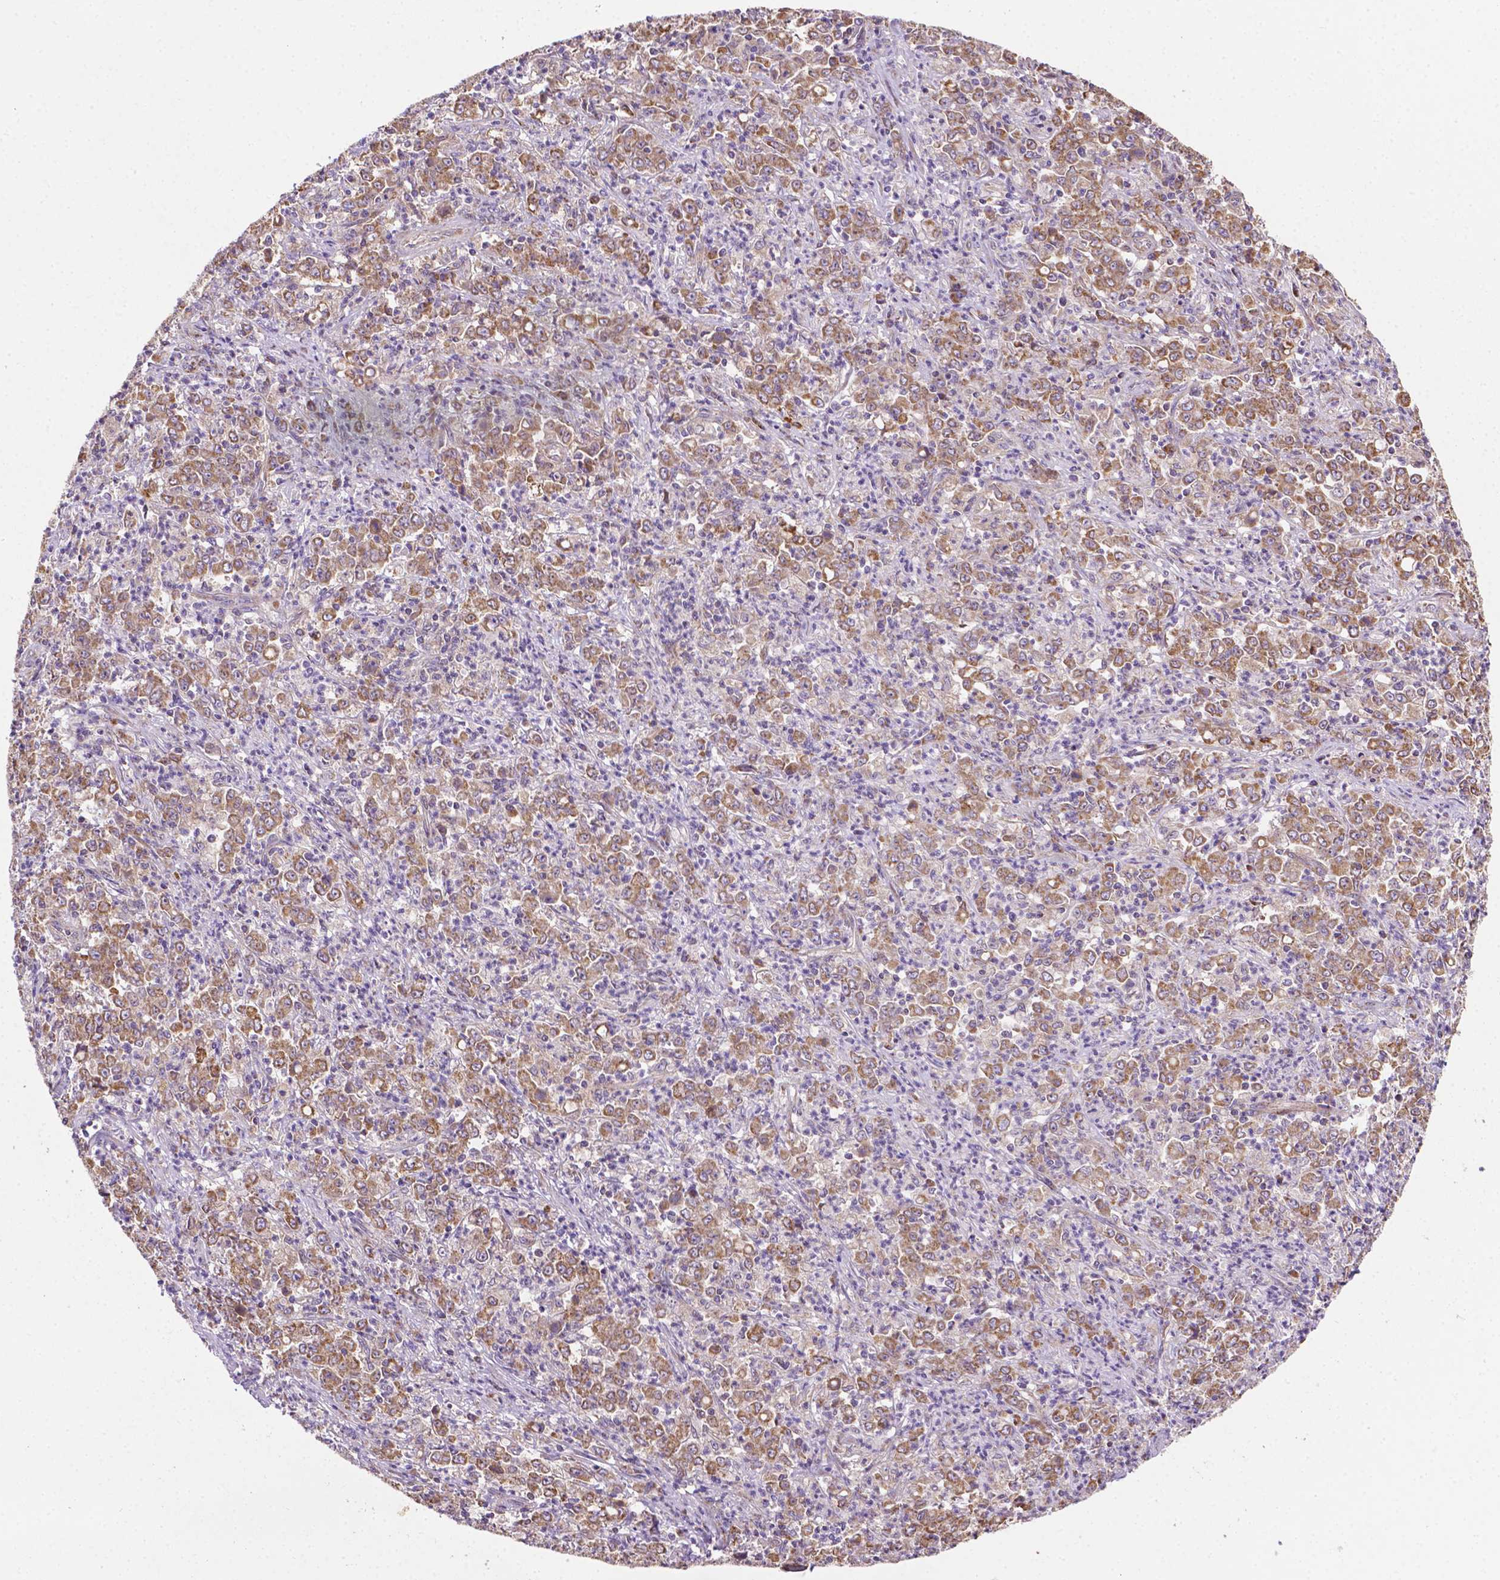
{"staining": {"intensity": "weak", "quantity": ">75%", "location": "cytoplasmic/membranous"}, "tissue": "stomach cancer", "cell_type": "Tumor cells", "image_type": "cancer", "snomed": [{"axis": "morphology", "description": "Adenocarcinoma, NOS"}, {"axis": "topography", "description": "Stomach, lower"}], "caption": "A low amount of weak cytoplasmic/membranous positivity is appreciated in approximately >75% of tumor cells in stomach adenocarcinoma tissue.", "gene": "ILVBL", "patient": {"sex": "female", "age": 71}}